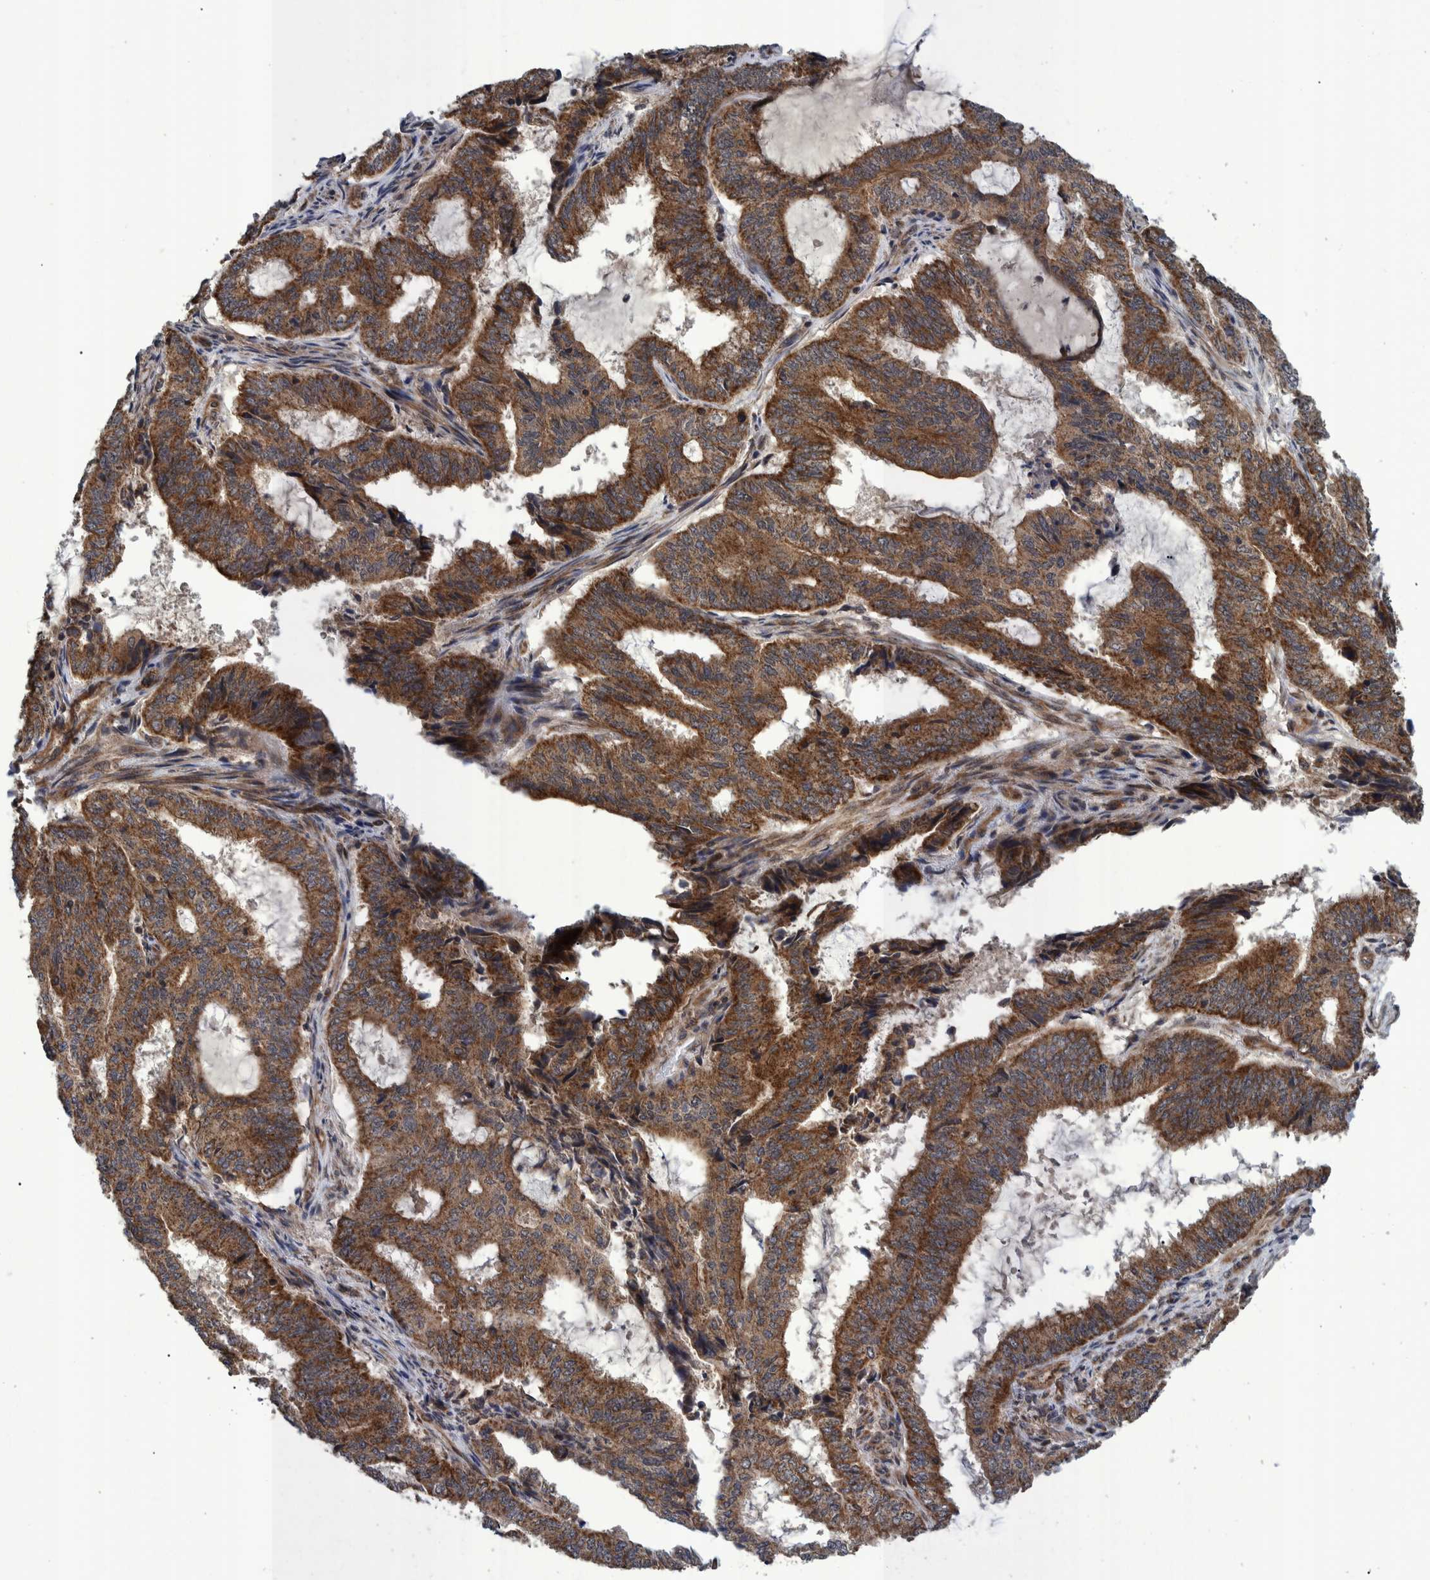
{"staining": {"intensity": "strong", "quantity": ">75%", "location": "cytoplasmic/membranous"}, "tissue": "endometrial cancer", "cell_type": "Tumor cells", "image_type": "cancer", "snomed": [{"axis": "morphology", "description": "Adenocarcinoma, NOS"}, {"axis": "topography", "description": "Endometrium"}], "caption": "Strong cytoplasmic/membranous positivity for a protein is present in approximately >75% of tumor cells of endometrial cancer (adenocarcinoma) using immunohistochemistry.", "gene": "MRPS7", "patient": {"sex": "female", "age": 51}}